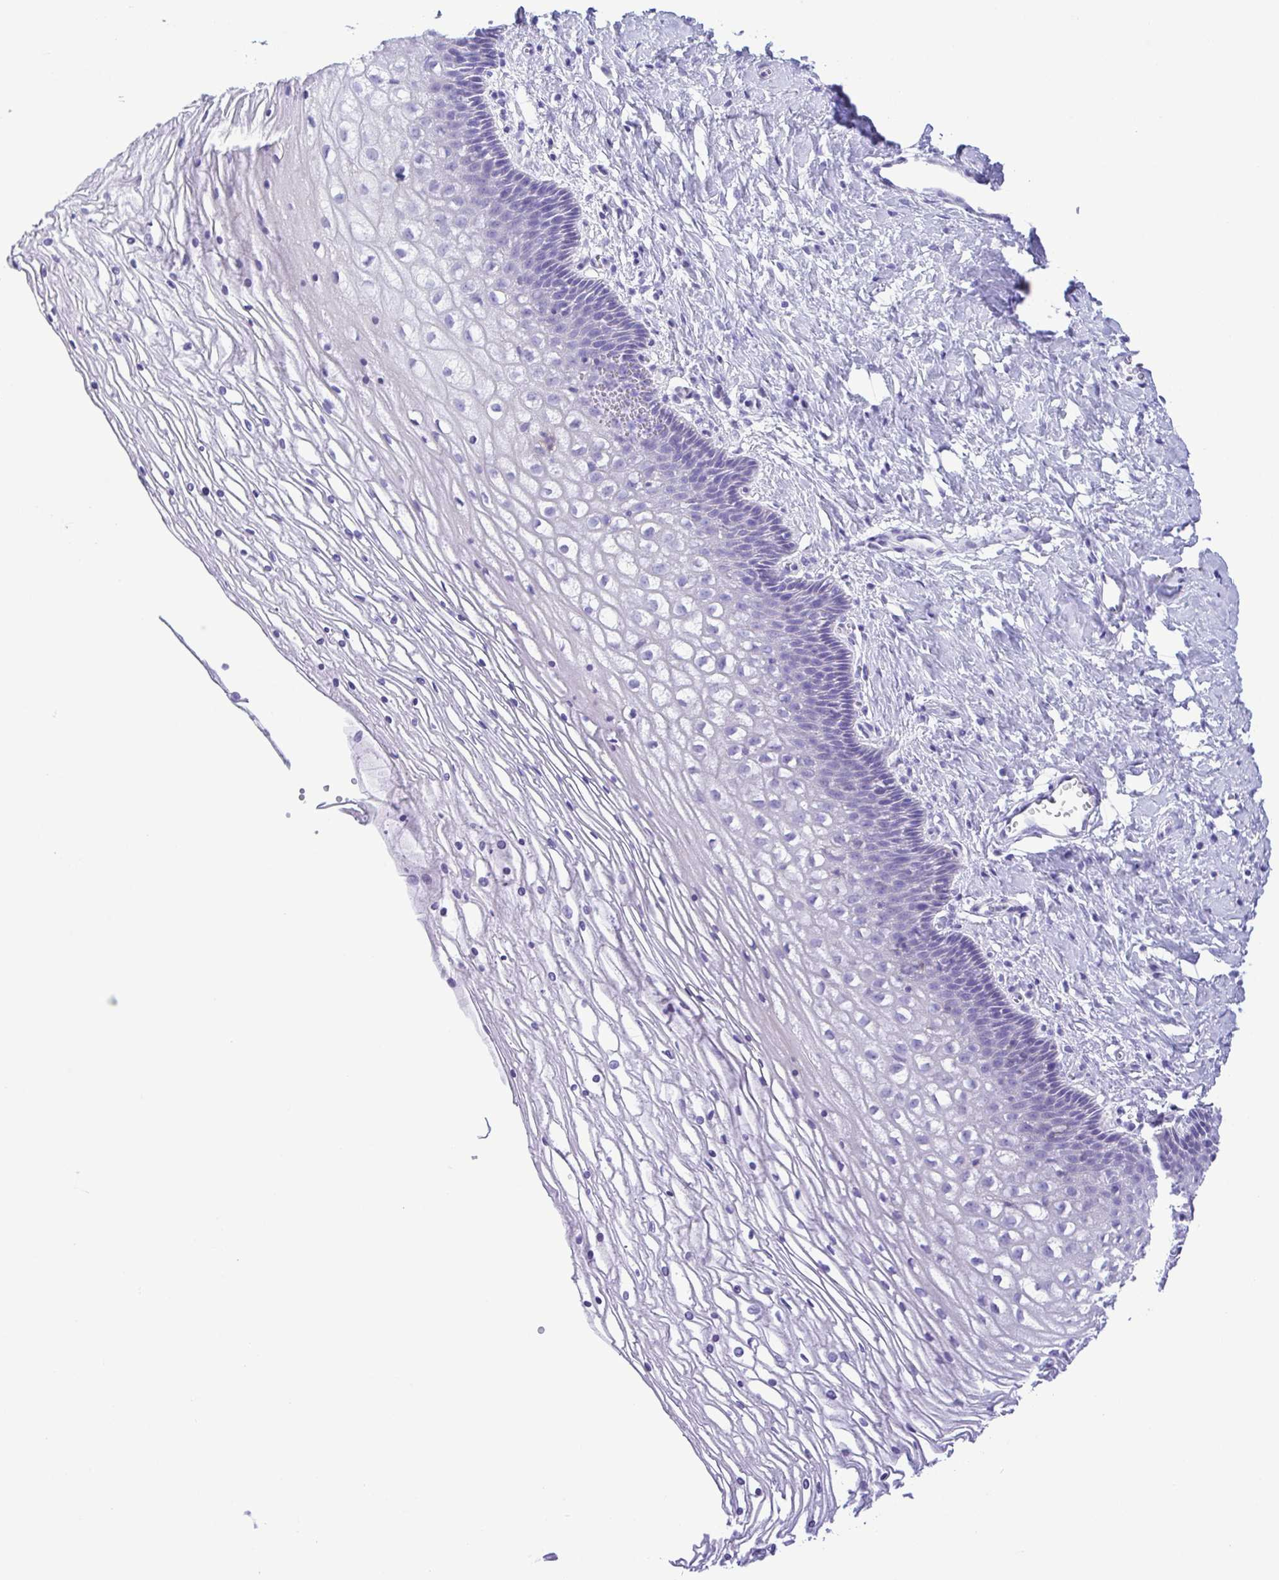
{"staining": {"intensity": "negative", "quantity": "none", "location": "none"}, "tissue": "cervix", "cell_type": "Glandular cells", "image_type": "normal", "snomed": [{"axis": "morphology", "description": "Normal tissue, NOS"}, {"axis": "topography", "description": "Cervix"}], "caption": "Micrograph shows no protein positivity in glandular cells of normal cervix. The staining is performed using DAB brown chromogen with nuclei counter-stained in using hematoxylin.", "gene": "GPR182", "patient": {"sex": "female", "age": 36}}